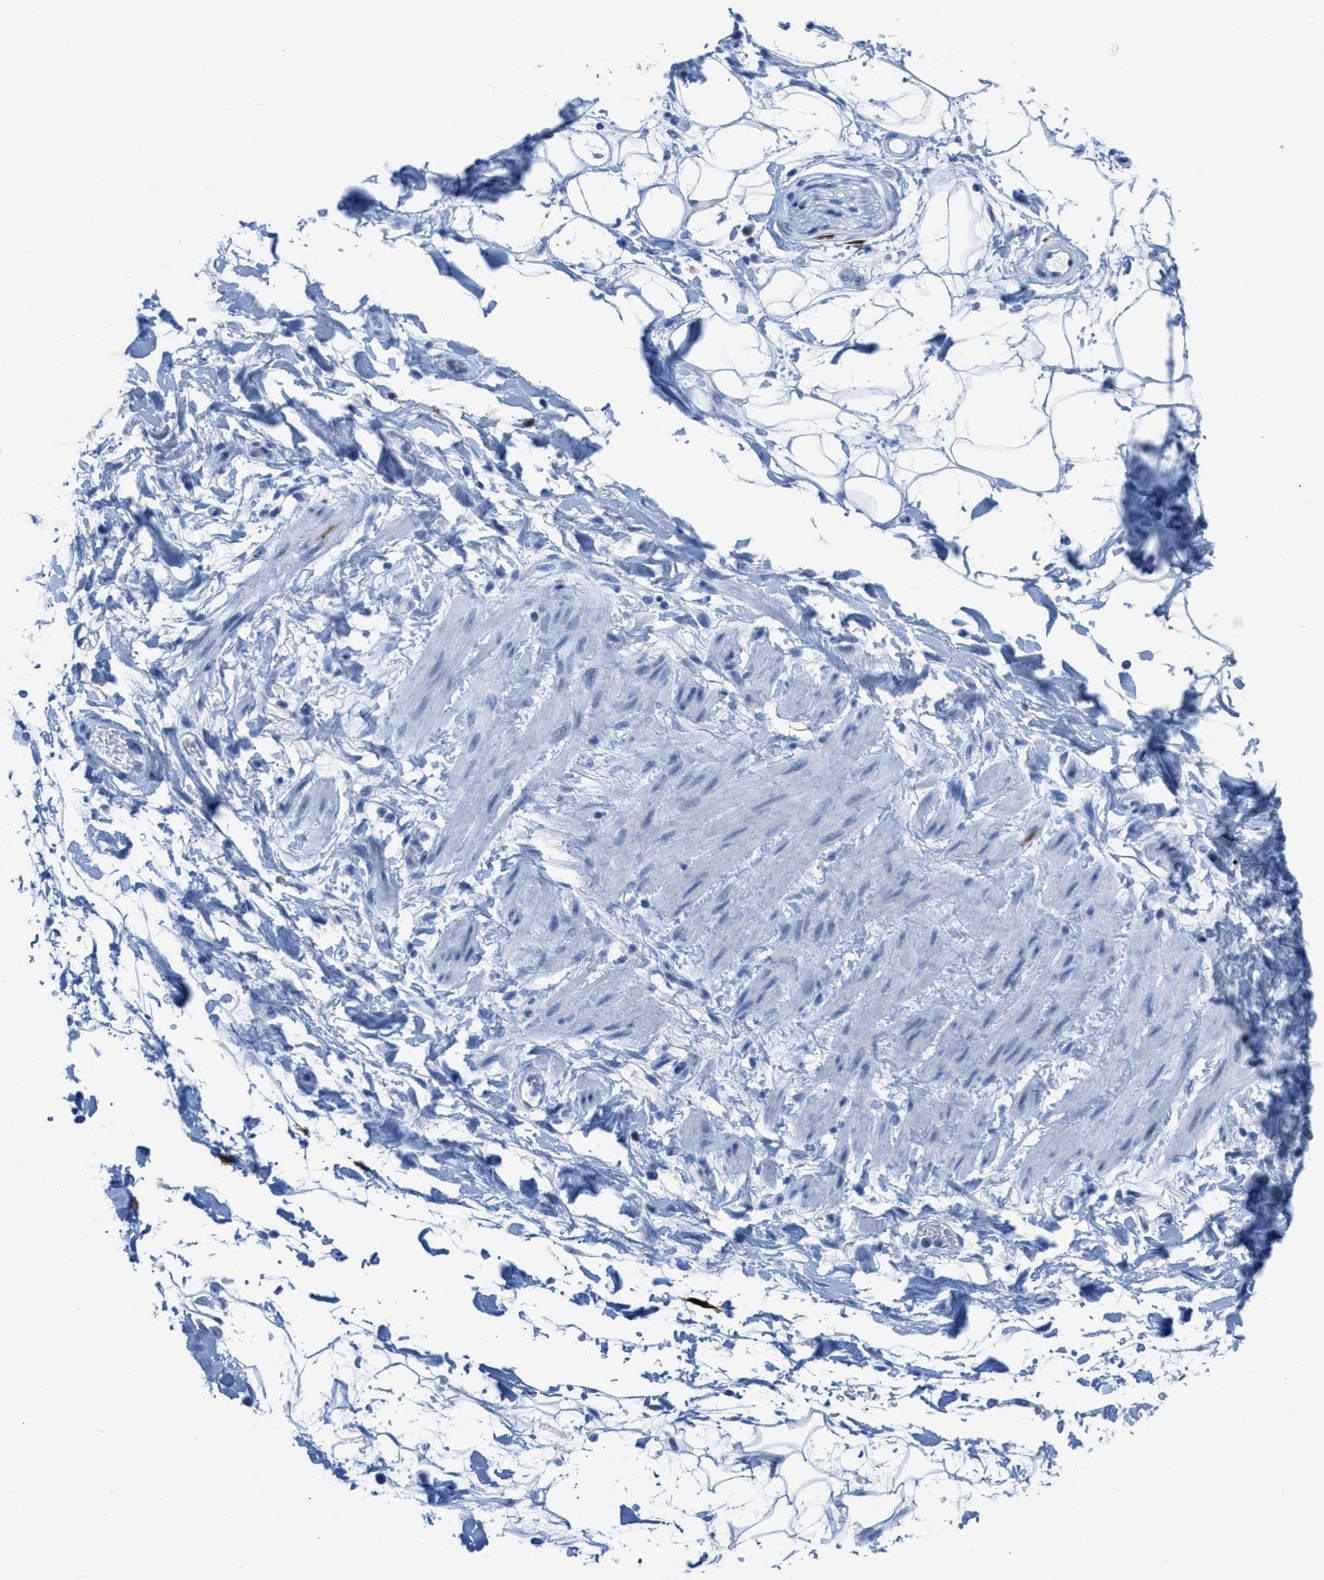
{"staining": {"intensity": "negative", "quantity": "none", "location": "none"}, "tissue": "adipose tissue", "cell_type": "Adipocytes", "image_type": "normal", "snomed": [{"axis": "morphology", "description": "Normal tissue, NOS"}, {"axis": "topography", "description": "Soft tissue"}], "caption": "IHC histopathology image of unremarkable adipose tissue: adipose tissue stained with DAB demonstrates no significant protein staining in adipocytes.", "gene": "CDKN2A", "patient": {"sex": "male", "age": 72}}